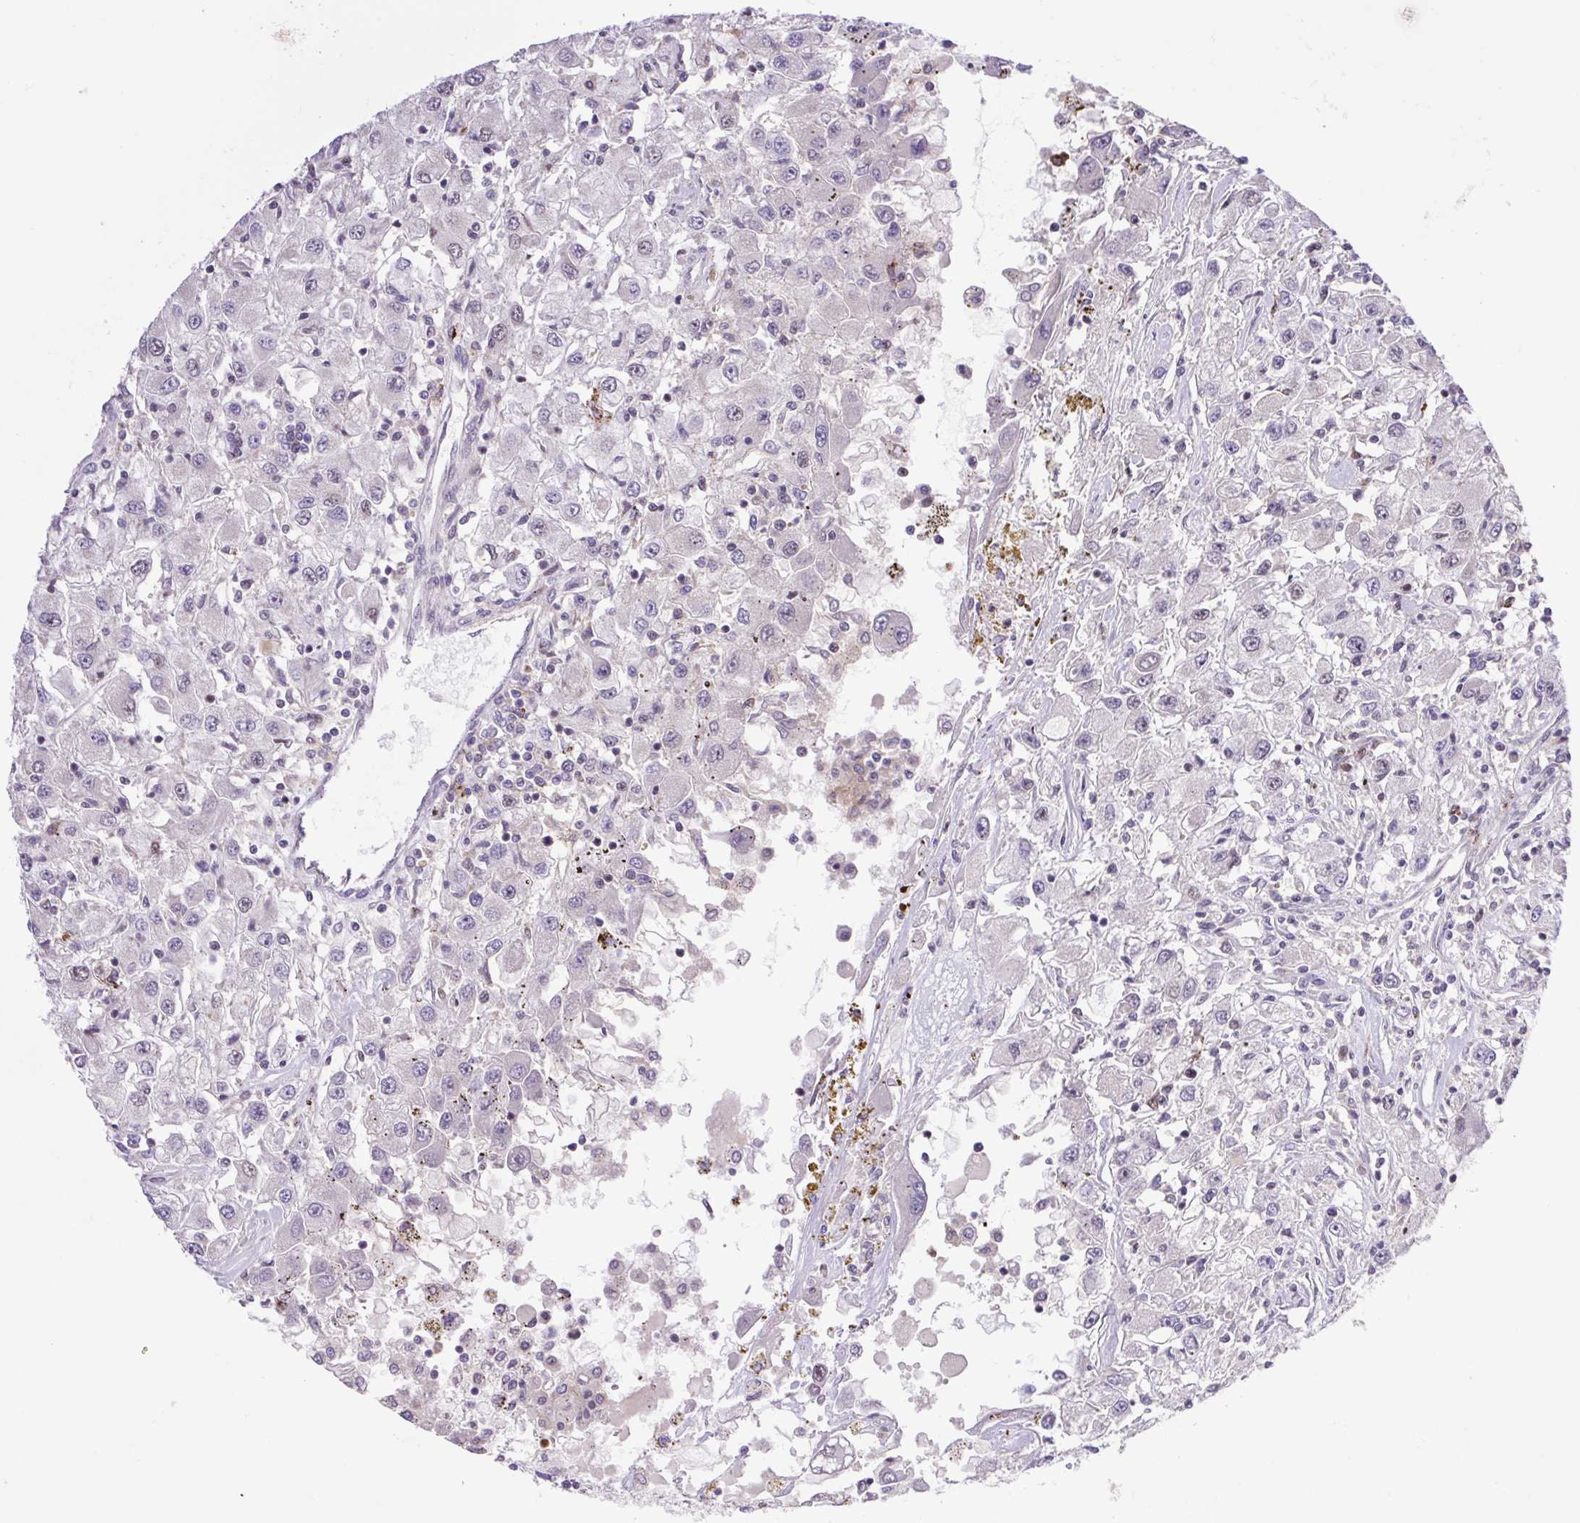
{"staining": {"intensity": "negative", "quantity": "none", "location": "none"}, "tissue": "renal cancer", "cell_type": "Tumor cells", "image_type": "cancer", "snomed": [{"axis": "morphology", "description": "Adenocarcinoma, NOS"}, {"axis": "topography", "description": "Kidney"}], "caption": "A micrograph of human adenocarcinoma (renal) is negative for staining in tumor cells. The staining was performed using DAB to visualize the protein expression in brown, while the nuclei were stained in blue with hematoxylin (Magnification: 20x).", "gene": "ERG", "patient": {"sex": "female", "age": 67}}